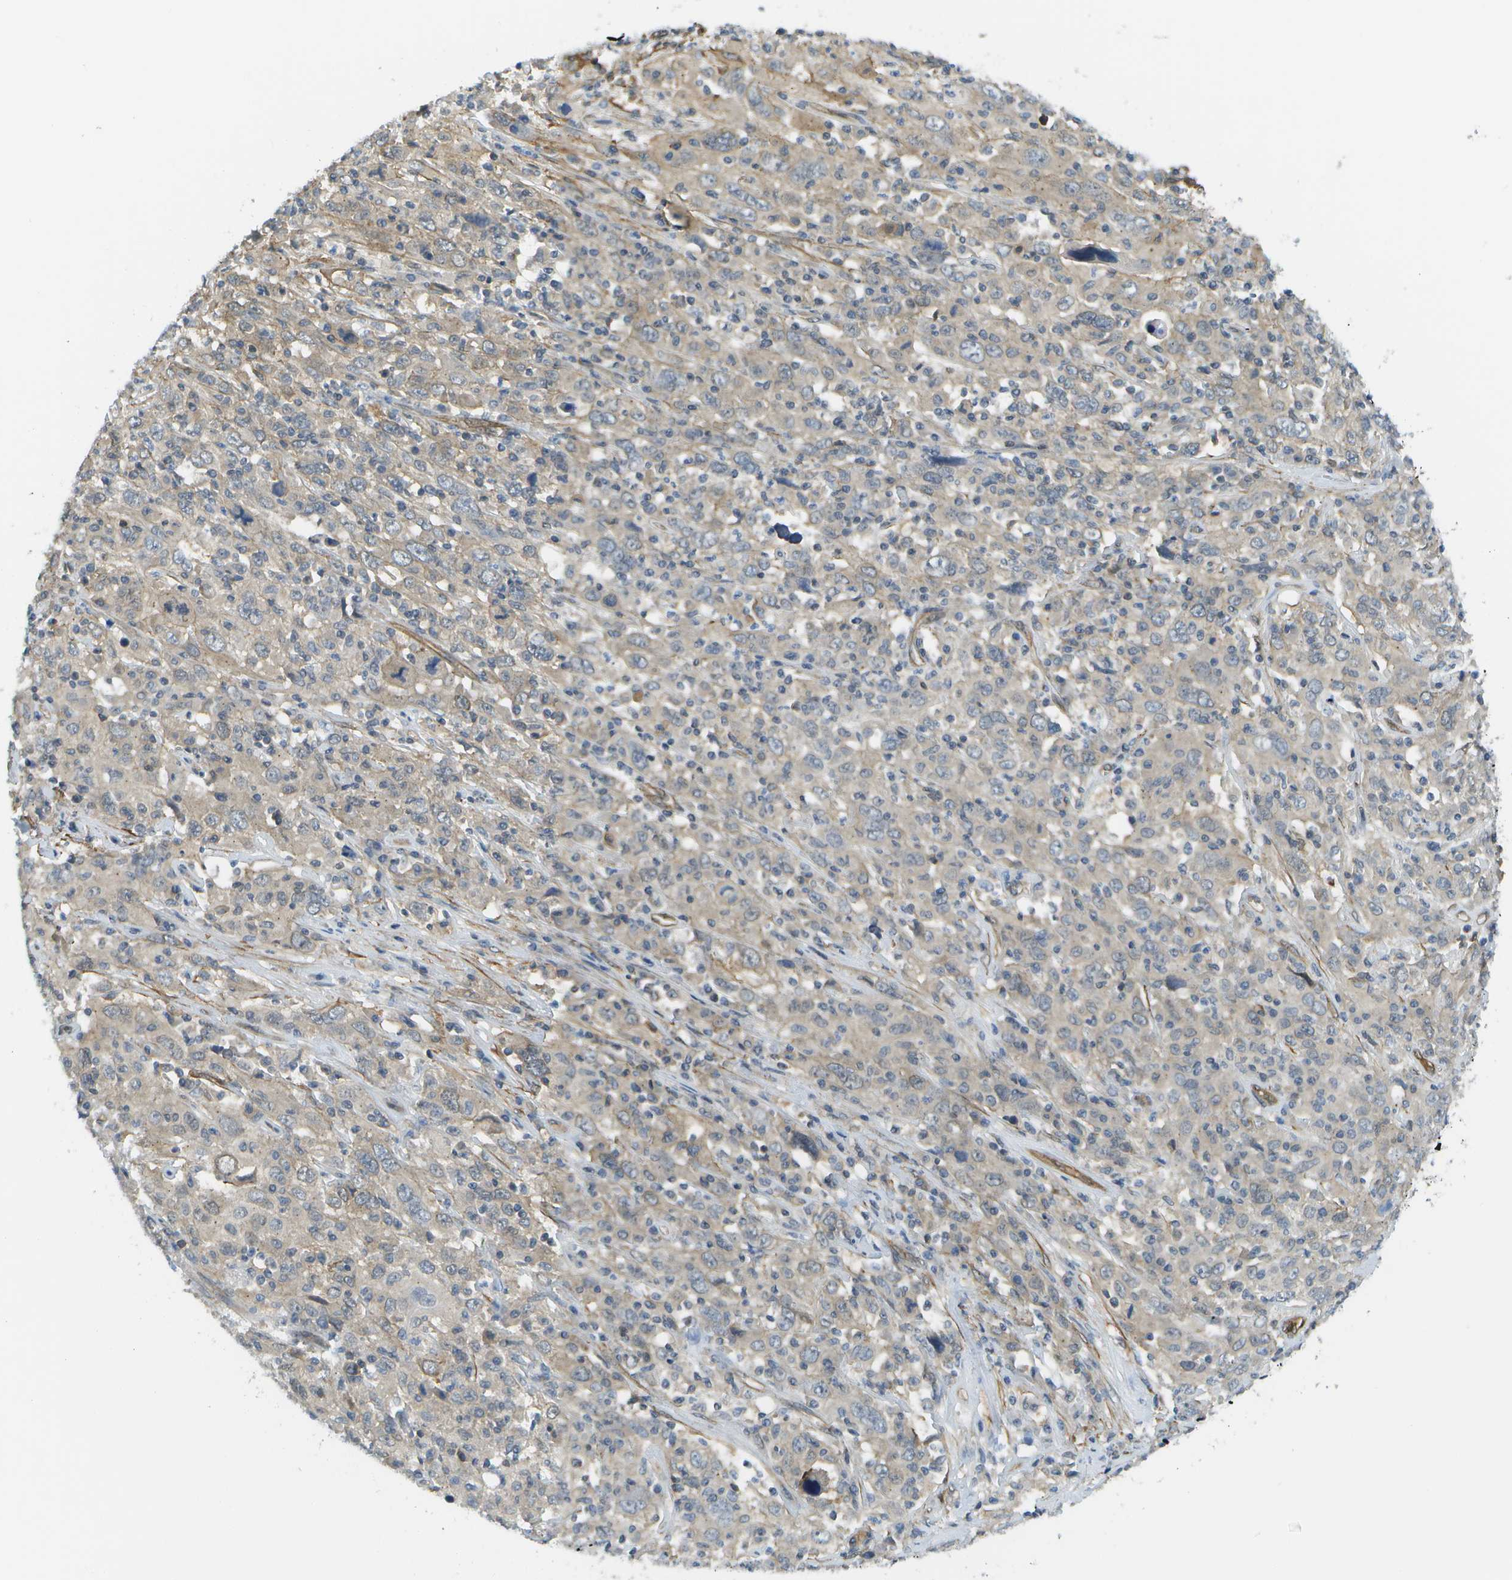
{"staining": {"intensity": "negative", "quantity": "none", "location": "none"}, "tissue": "cervical cancer", "cell_type": "Tumor cells", "image_type": "cancer", "snomed": [{"axis": "morphology", "description": "Squamous cell carcinoma, NOS"}, {"axis": "topography", "description": "Cervix"}], "caption": "High power microscopy histopathology image of an IHC image of cervical cancer (squamous cell carcinoma), revealing no significant expression in tumor cells.", "gene": "KIAA0040", "patient": {"sex": "female", "age": 46}}